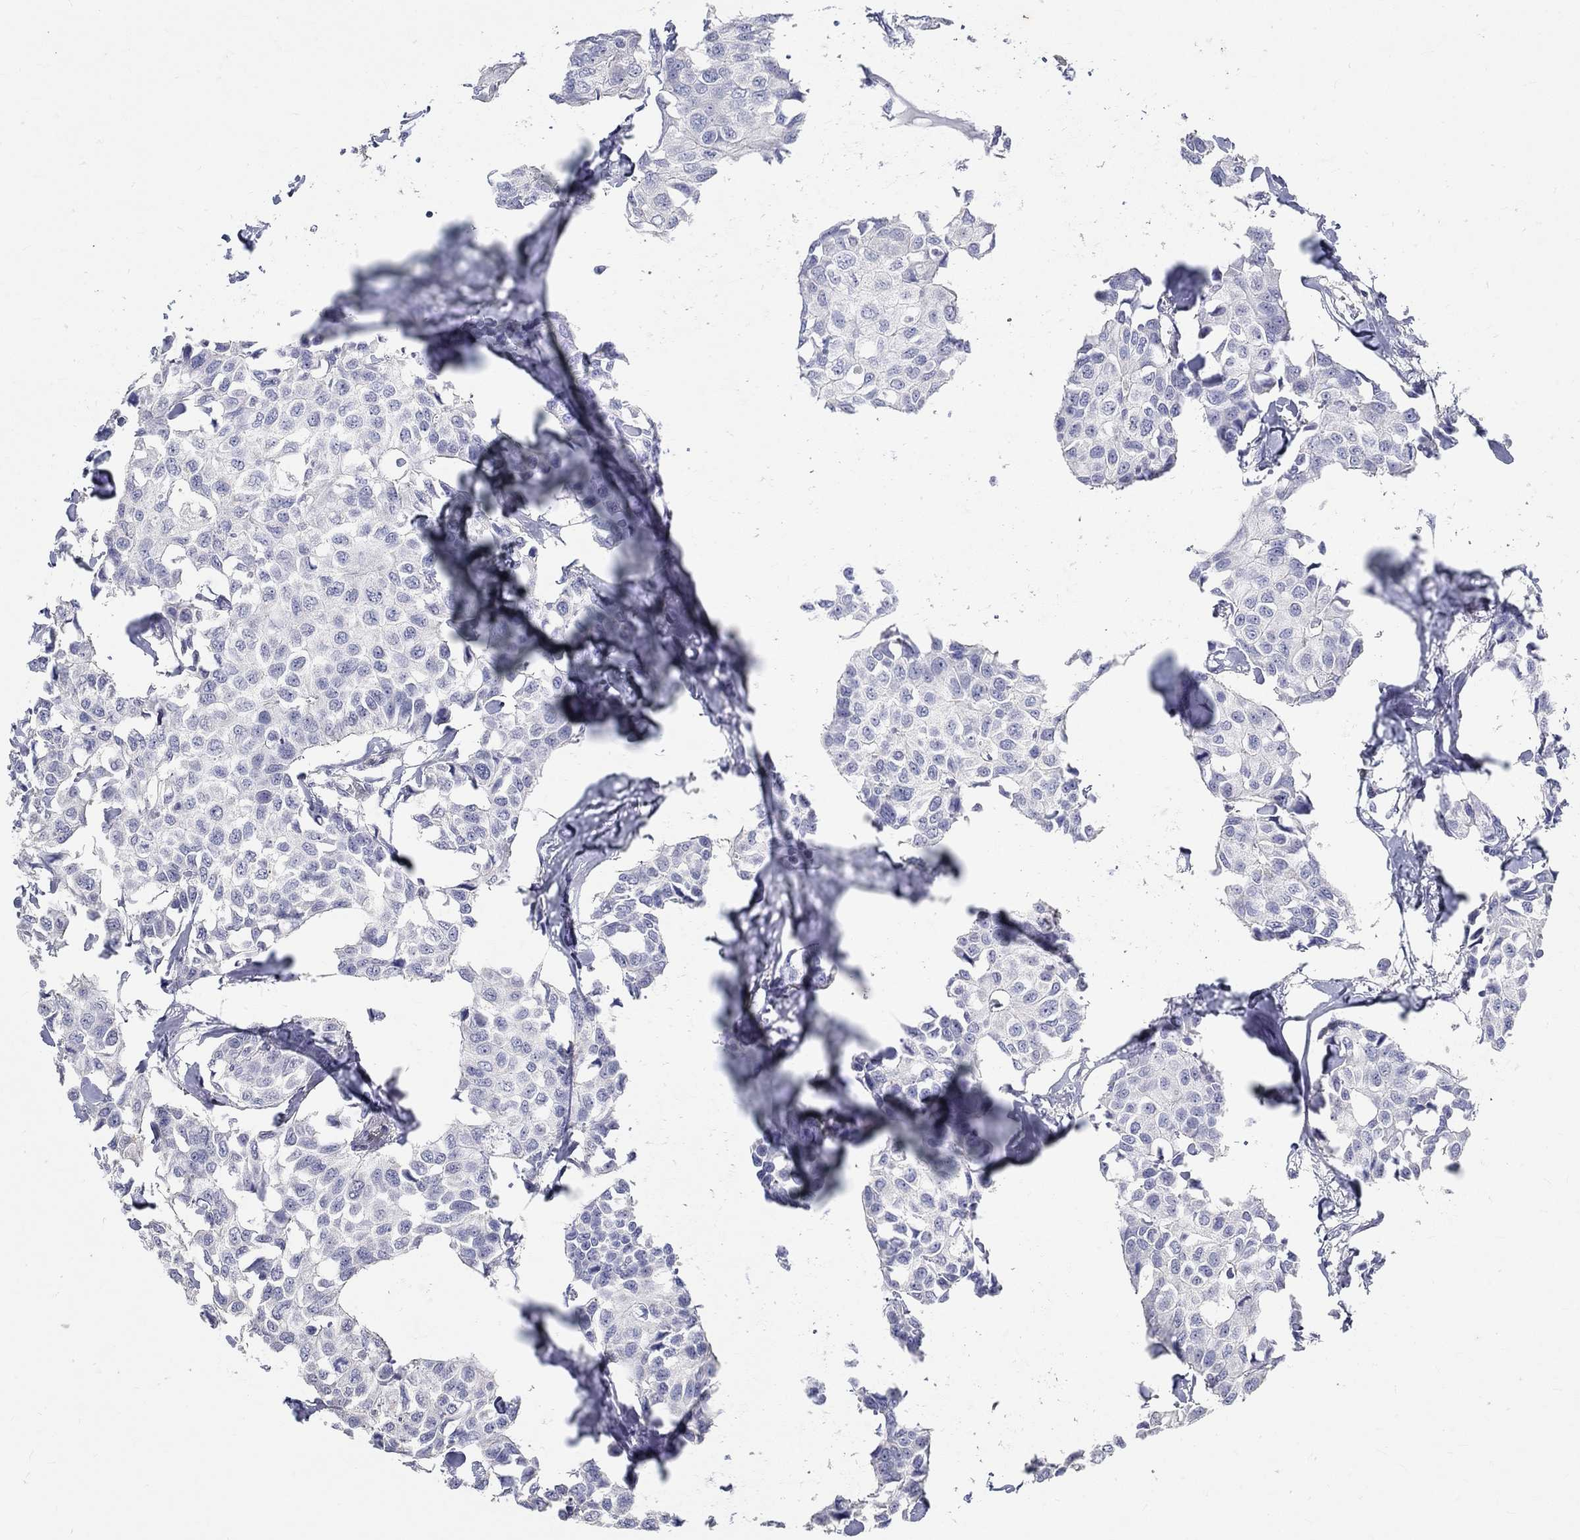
{"staining": {"intensity": "negative", "quantity": "none", "location": "none"}, "tissue": "breast cancer", "cell_type": "Tumor cells", "image_type": "cancer", "snomed": [{"axis": "morphology", "description": "Duct carcinoma"}, {"axis": "topography", "description": "Breast"}], "caption": "Immunohistochemistry micrograph of human breast cancer (invasive ductal carcinoma) stained for a protein (brown), which exhibits no expression in tumor cells. (Immunohistochemistry, brightfield microscopy, high magnification).", "gene": "FGF2", "patient": {"sex": "female", "age": 80}}